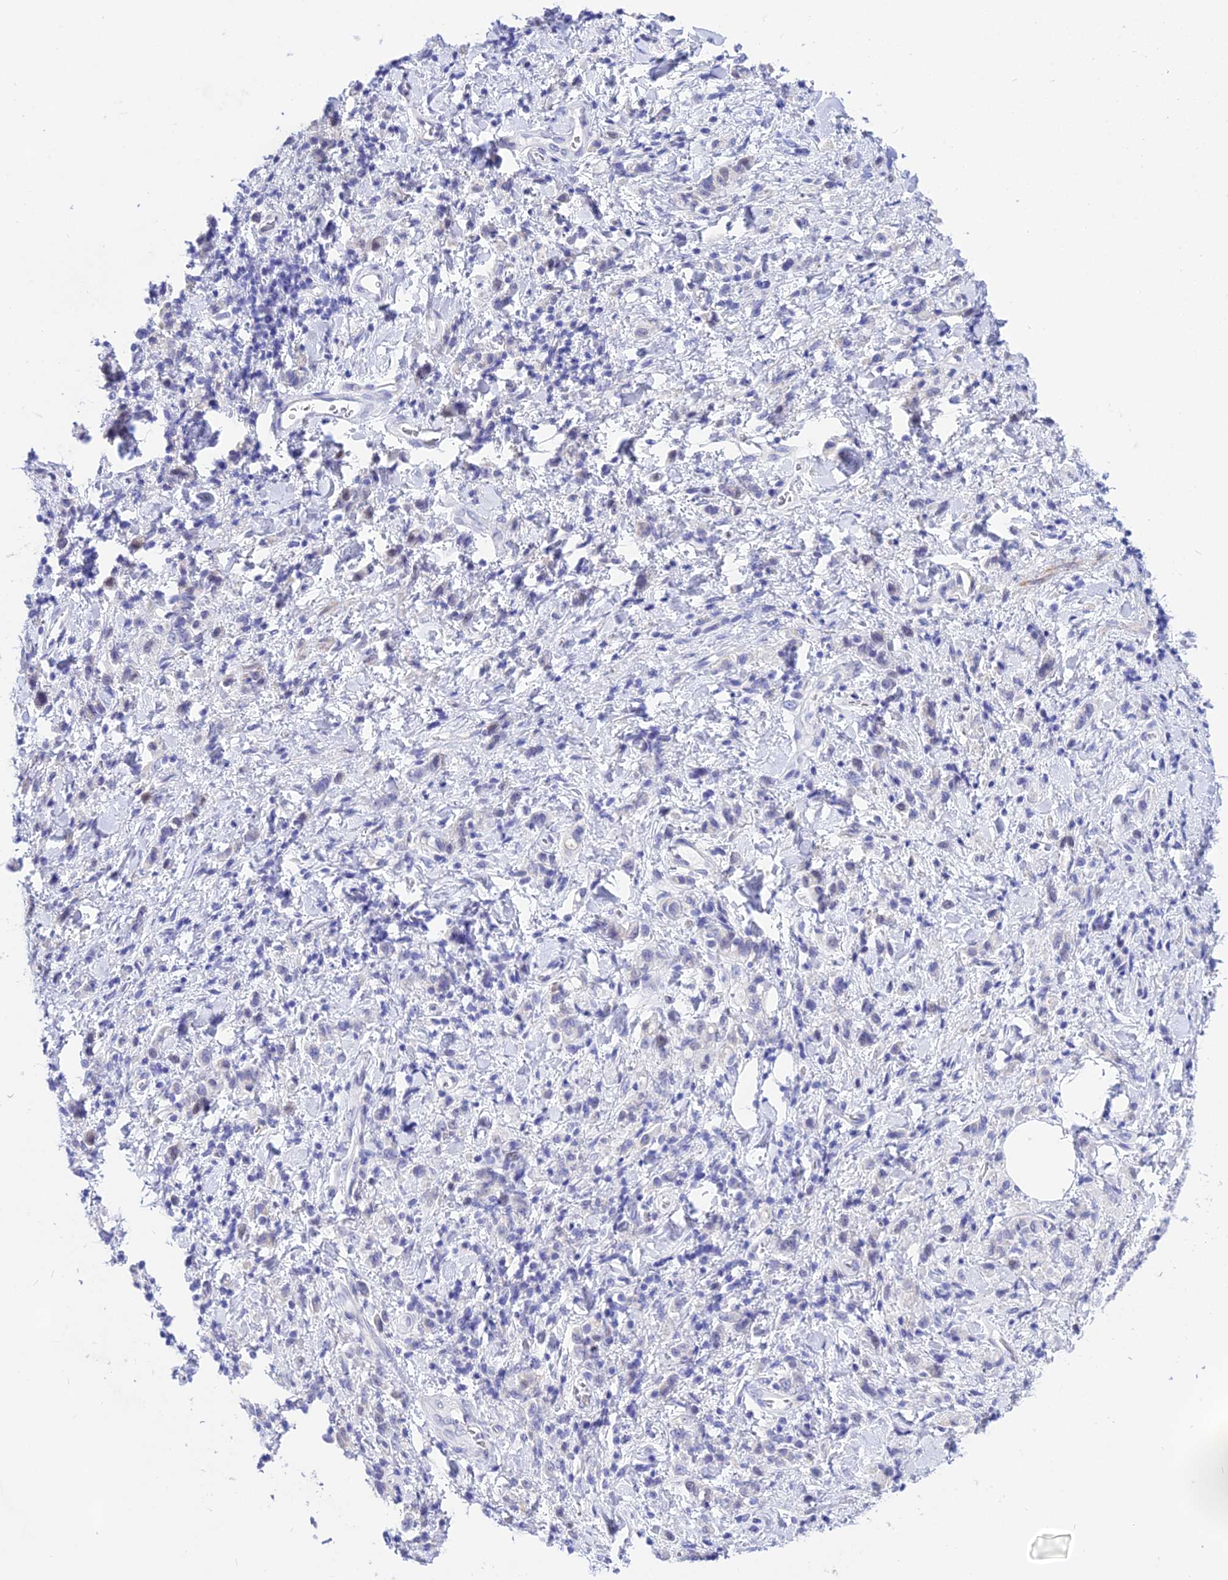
{"staining": {"intensity": "negative", "quantity": "none", "location": "none"}, "tissue": "stomach cancer", "cell_type": "Tumor cells", "image_type": "cancer", "snomed": [{"axis": "morphology", "description": "Adenocarcinoma, NOS"}, {"axis": "topography", "description": "Stomach"}], "caption": "This is a photomicrograph of IHC staining of adenocarcinoma (stomach), which shows no positivity in tumor cells. Nuclei are stained in blue.", "gene": "DEFB107A", "patient": {"sex": "male", "age": 77}}